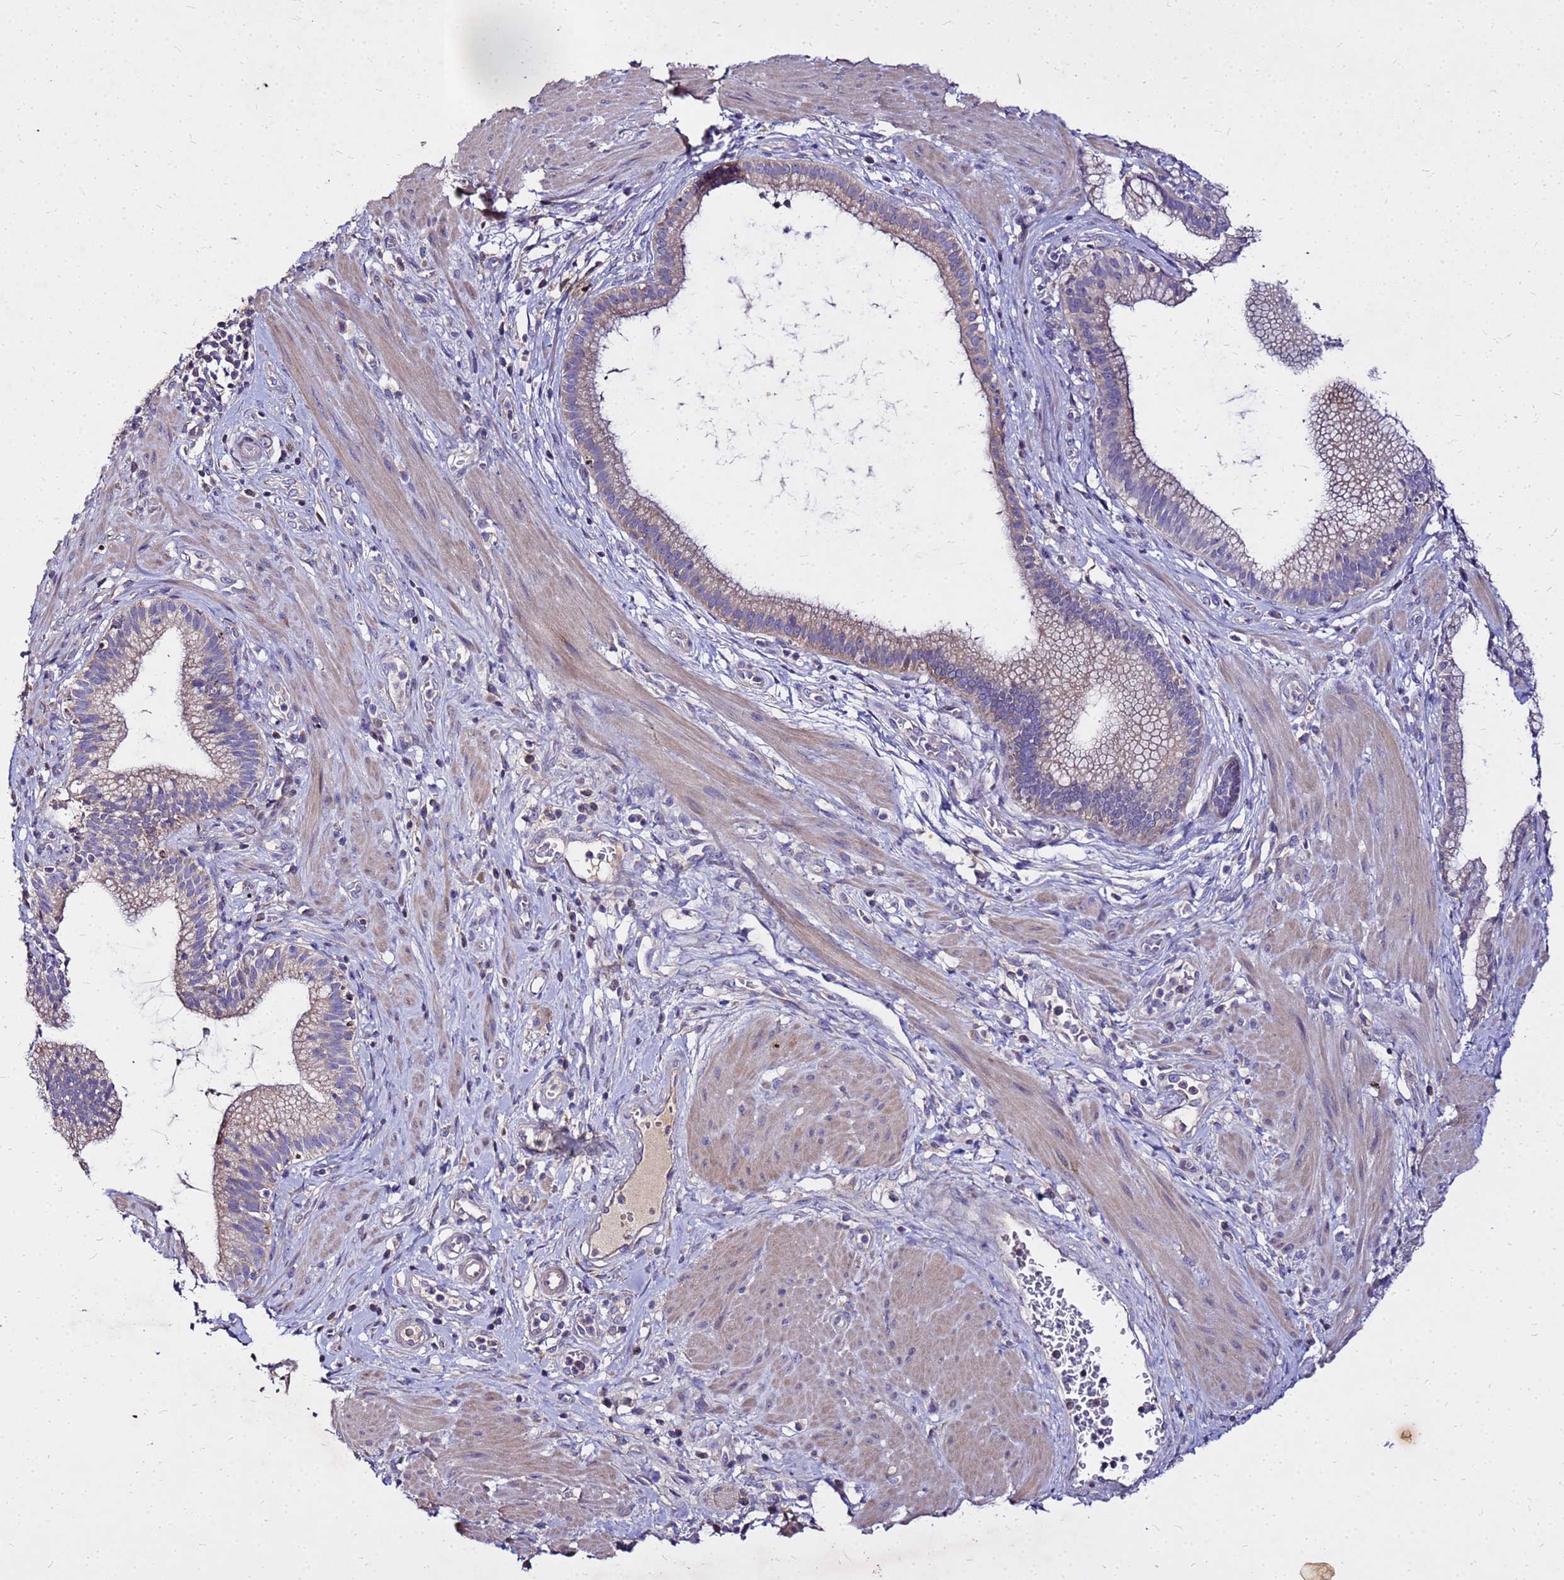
{"staining": {"intensity": "weak", "quantity": "25%-75%", "location": "cytoplasmic/membranous"}, "tissue": "pancreatic cancer", "cell_type": "Tumor cells", "image_type": "cancer", "snomed": [{"axis": "morphology", "description": "Adenocarcinoma, NOS"}, {"axis": "topography", "description": "Pancreas"}], "caption": "Tumor cells reveal low levels of weak cytoplasmic/membranous staining in approximately 25%-75% of cells in pancreatic adenocarcinoma.", "gene": "COX14", "patient": {"sex": "male", "age": 72}}